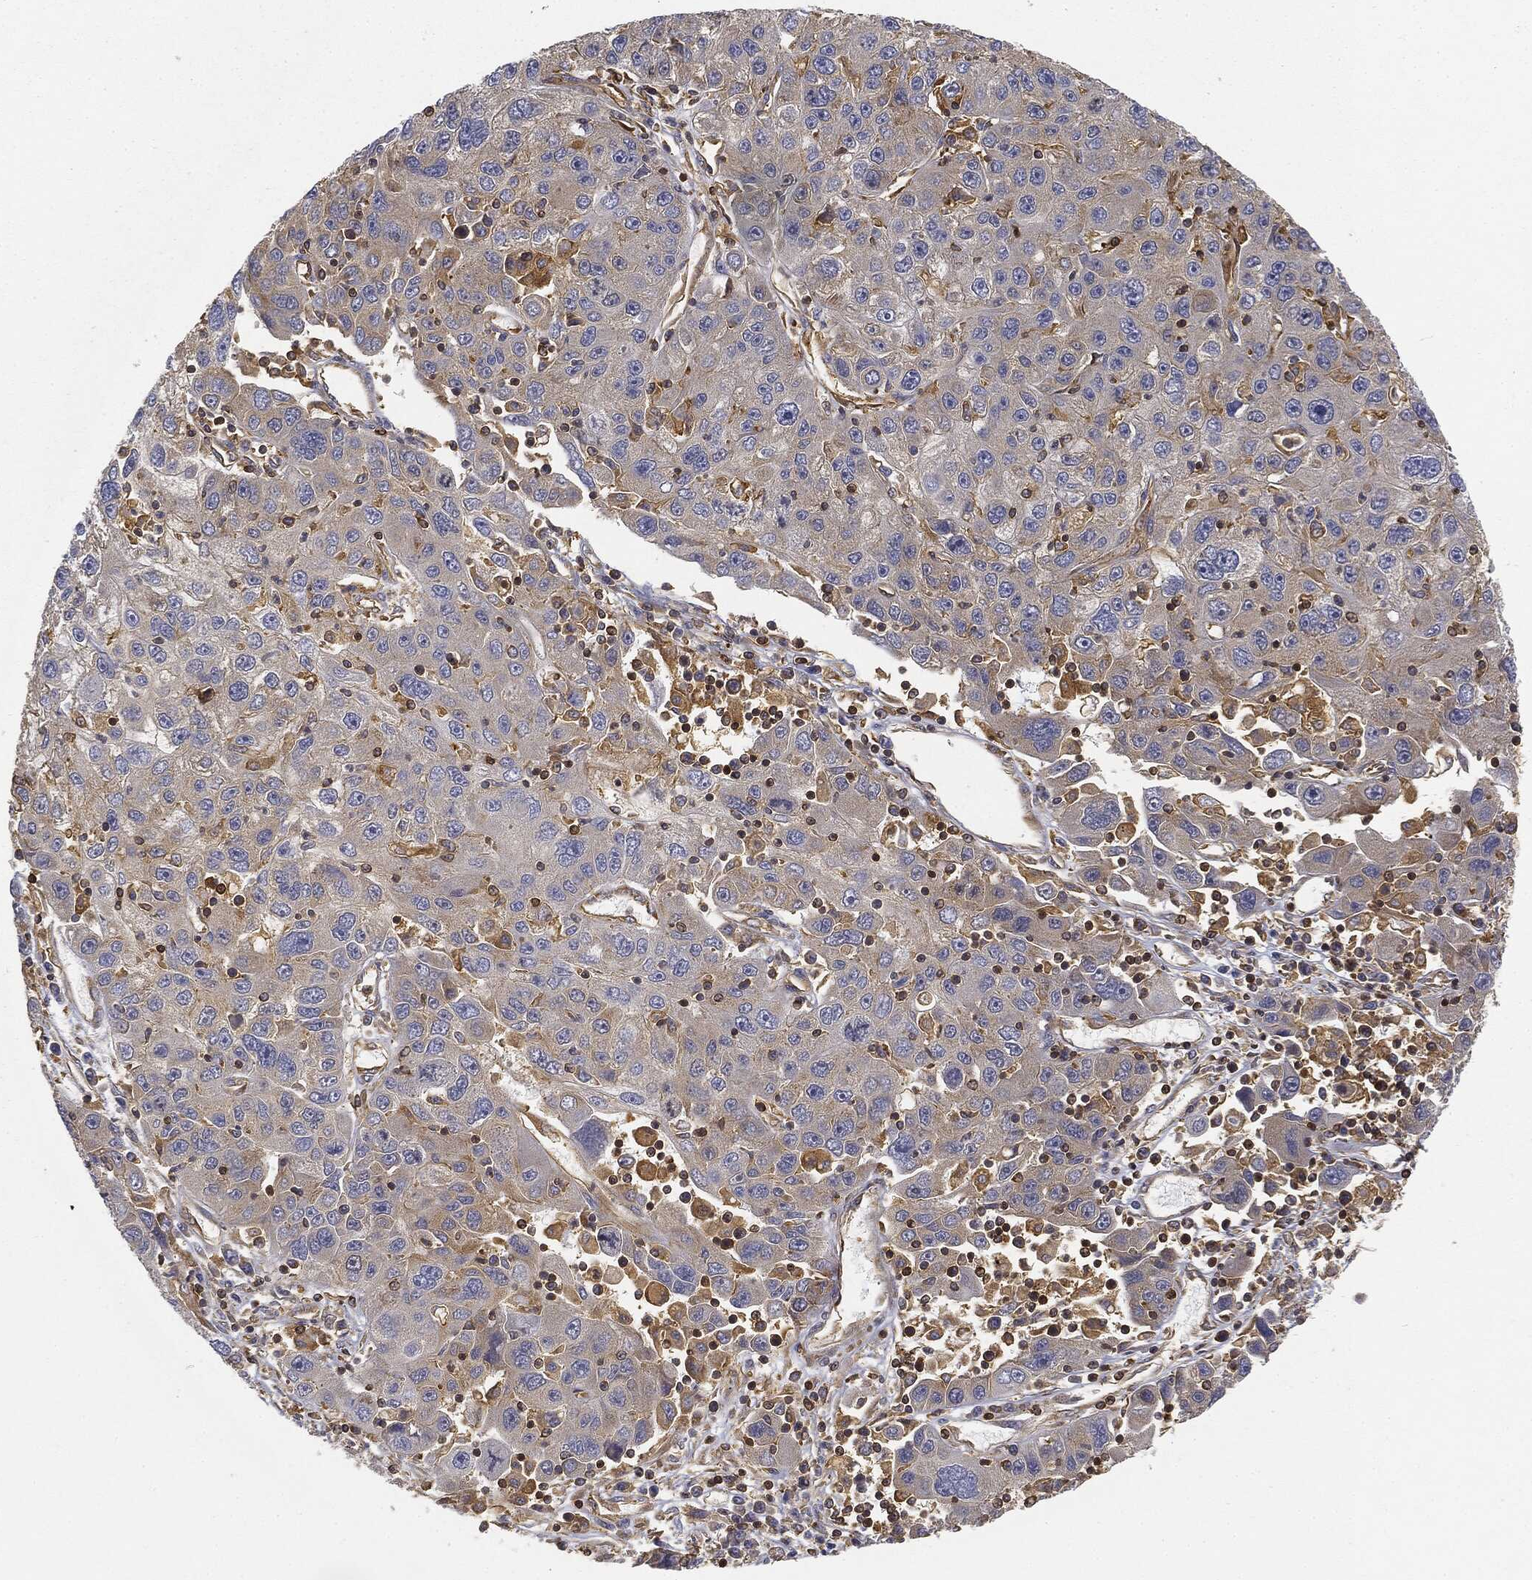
{"staining": {"intensity": "weak", "quantity": "<25%", "location": "cytoplasmic/membranous"}, "tissue": "stomach cancer", "cell_type": "Tumor cells", "image_type": "cancer", "snomed": [{"axis": "morphology", "description": "Adenocarcinoma, NOS"}, {"axis": "topography", "description": "Stomach"}], "caption": "The micrograph exhibits no significant positivity in tumor cells of stomach cancer (adenocarcinoma).", "gene": "WDR1", "patient": {"sex": "male", "age": 56}}